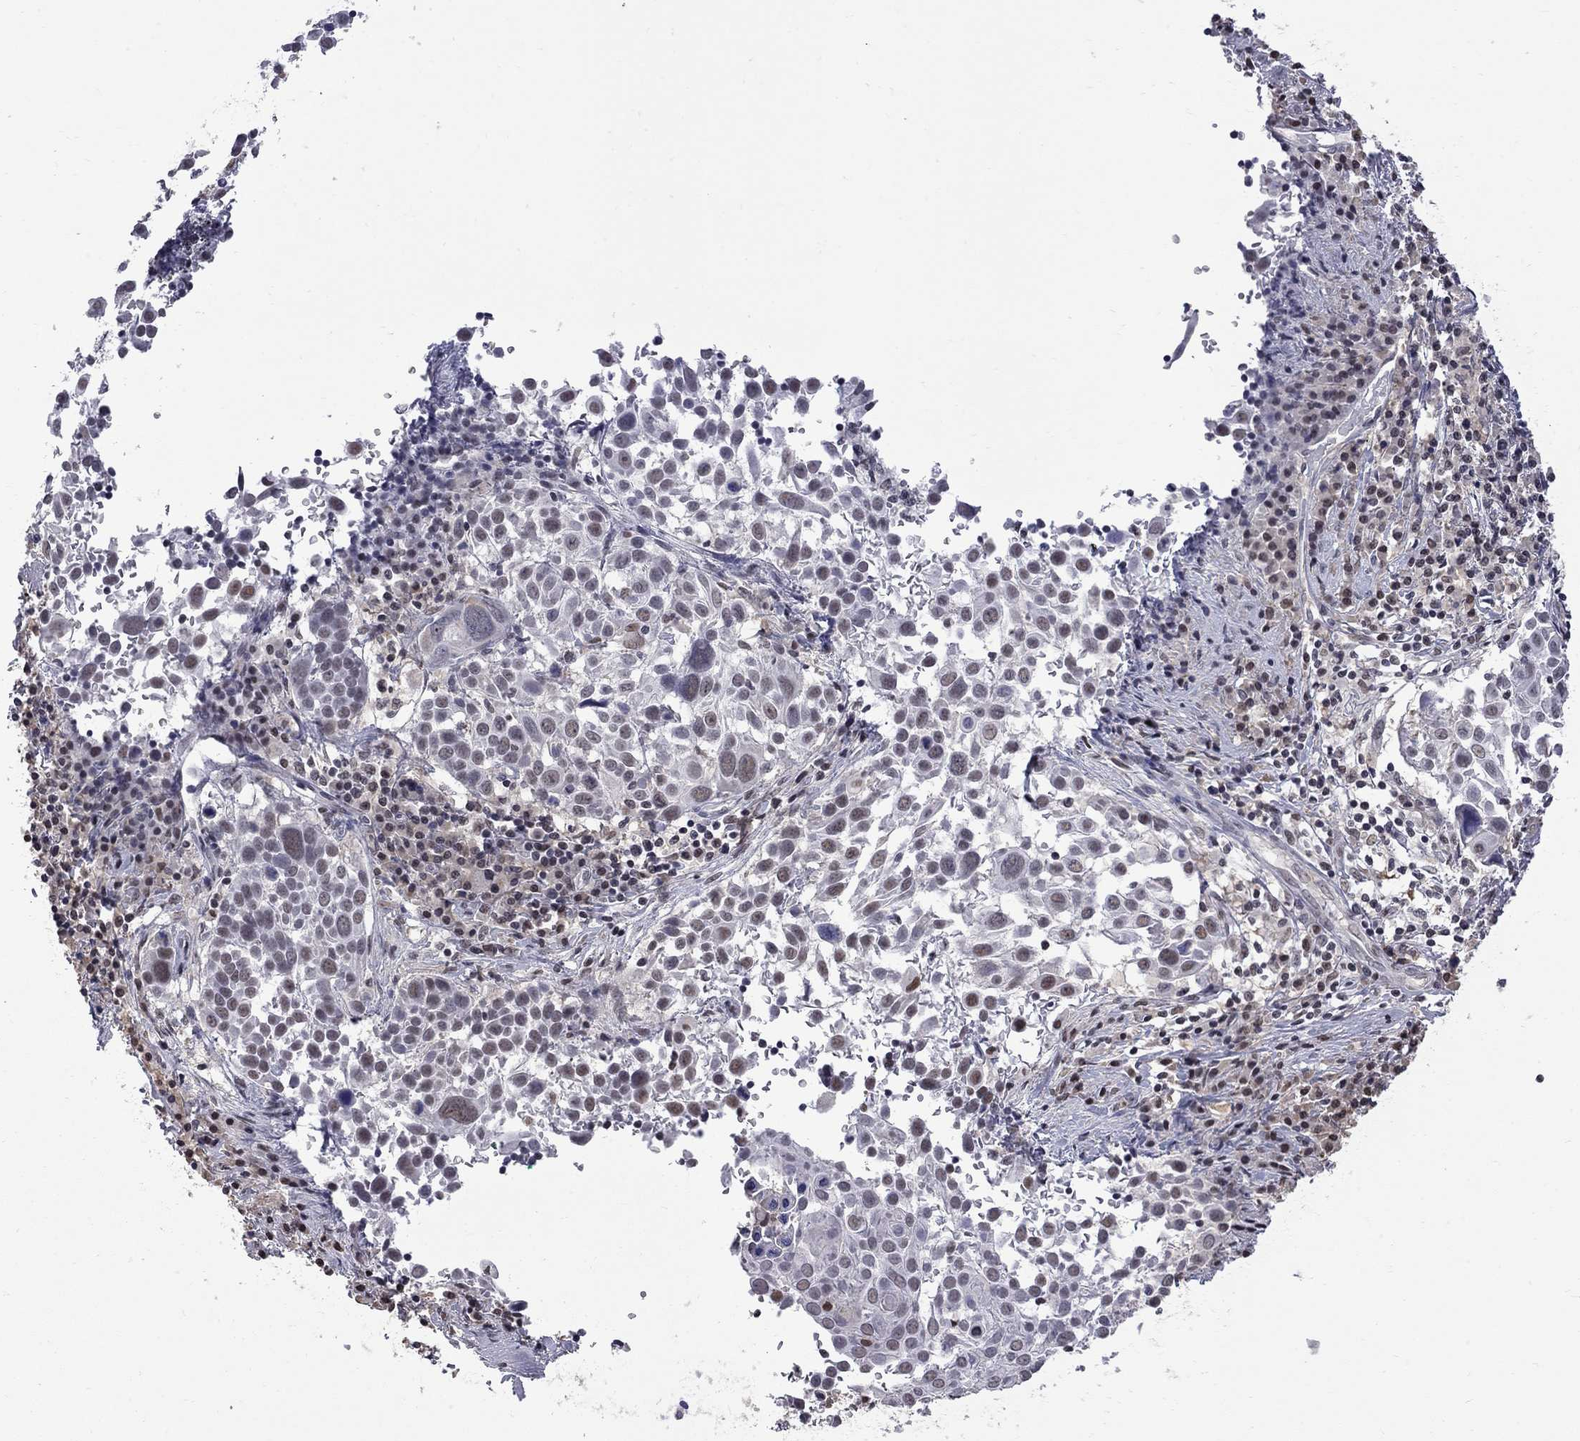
{"staining": {"intensity": "negative", "quantity": "none", "location": "none"}, "tissue": "lung cancer", "cell_type": "Tumor cells", "image_type": "cancer", "snomed": [{"axis": "morphology", "description": "Squamous cell carcinoma, NOS"}, {"axis": "topography", "description": "Lung"}], "caption": "Tumor cells are negative for protein expression in human lung squamous cell carcinoma.", "gene": "RFWD3", "patient": {"sex": "male", "age": 57}}